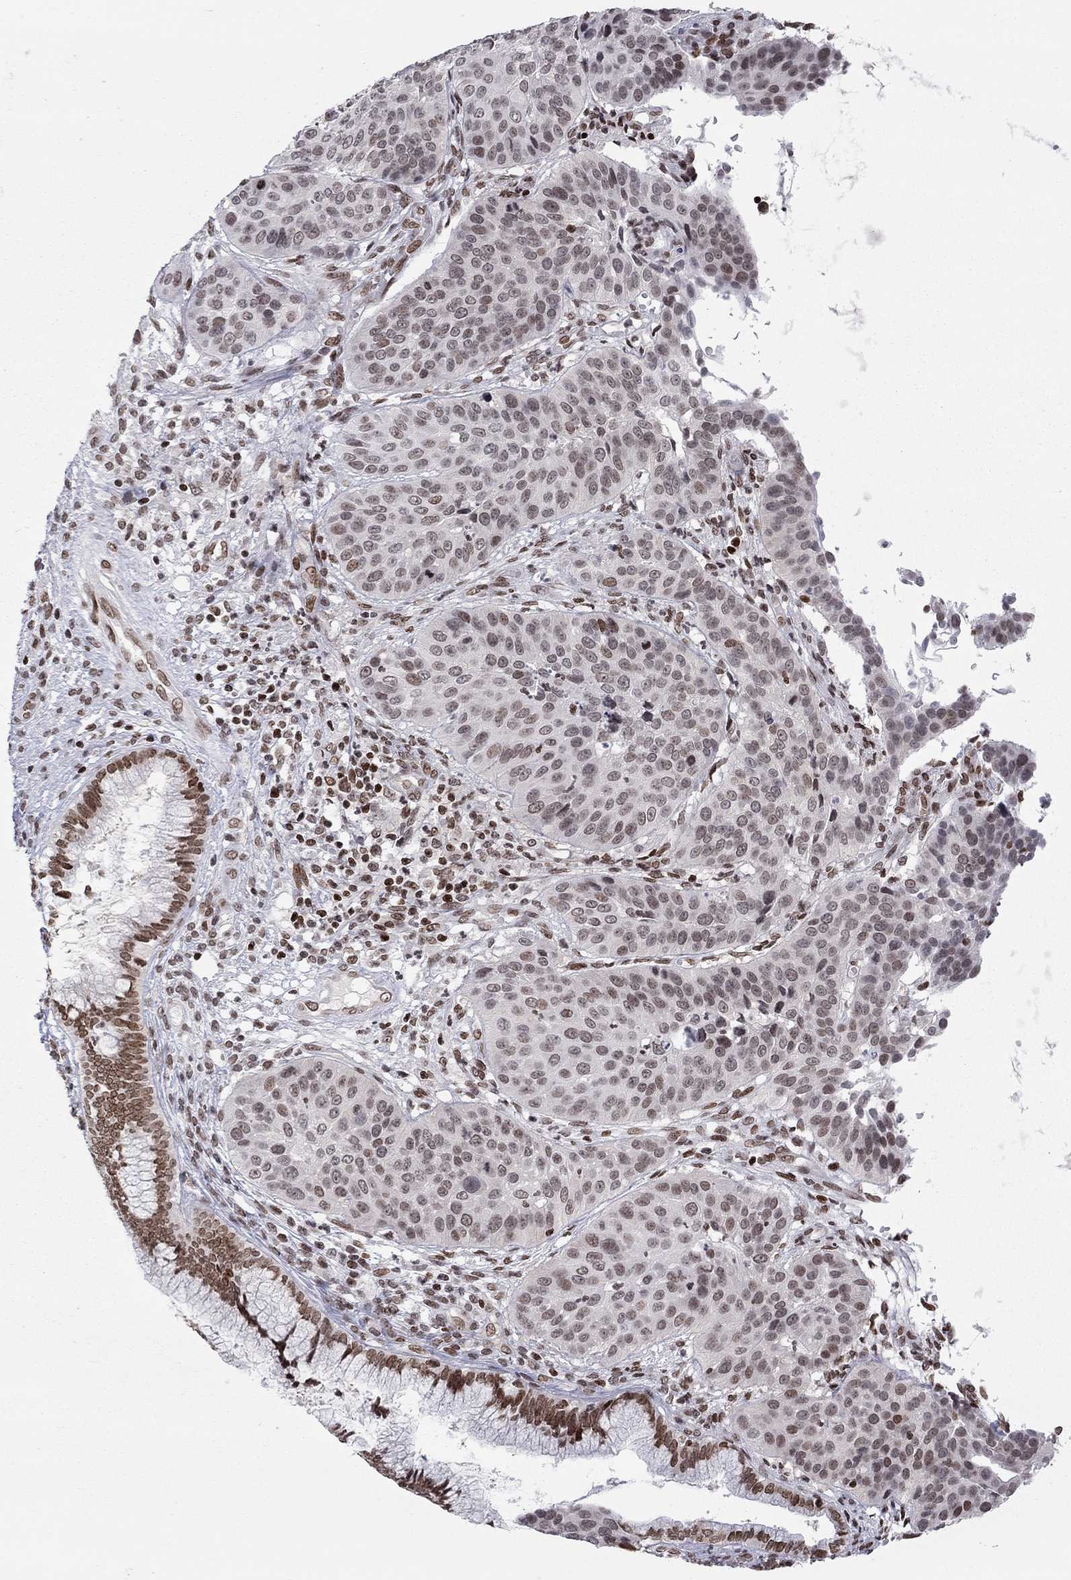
{"staining": {"intensity": "weak", "quantity": "<25%", "location": "nuclear"}, "tissue": "cervical cancer", "cell_type": "Tumor cells", "image_type": "cancer", "snomed": [{"axis": "morphology", "description": "Normal tissue, NOS"}, {"axis": "morphology", "description": "Squamous cell carcinoma, NOS"}, {"axis": "topography", "description": "Cervix"}], "caption": "Immunohistochemistry (IHC) micrograph of neoplastic tissue: cervical squamous cell carcinoma stained with DAB reveals no significant protein expression in tumor cells.", "gene": "H2AX", "patient": {"sex": "female", "age": 39}}